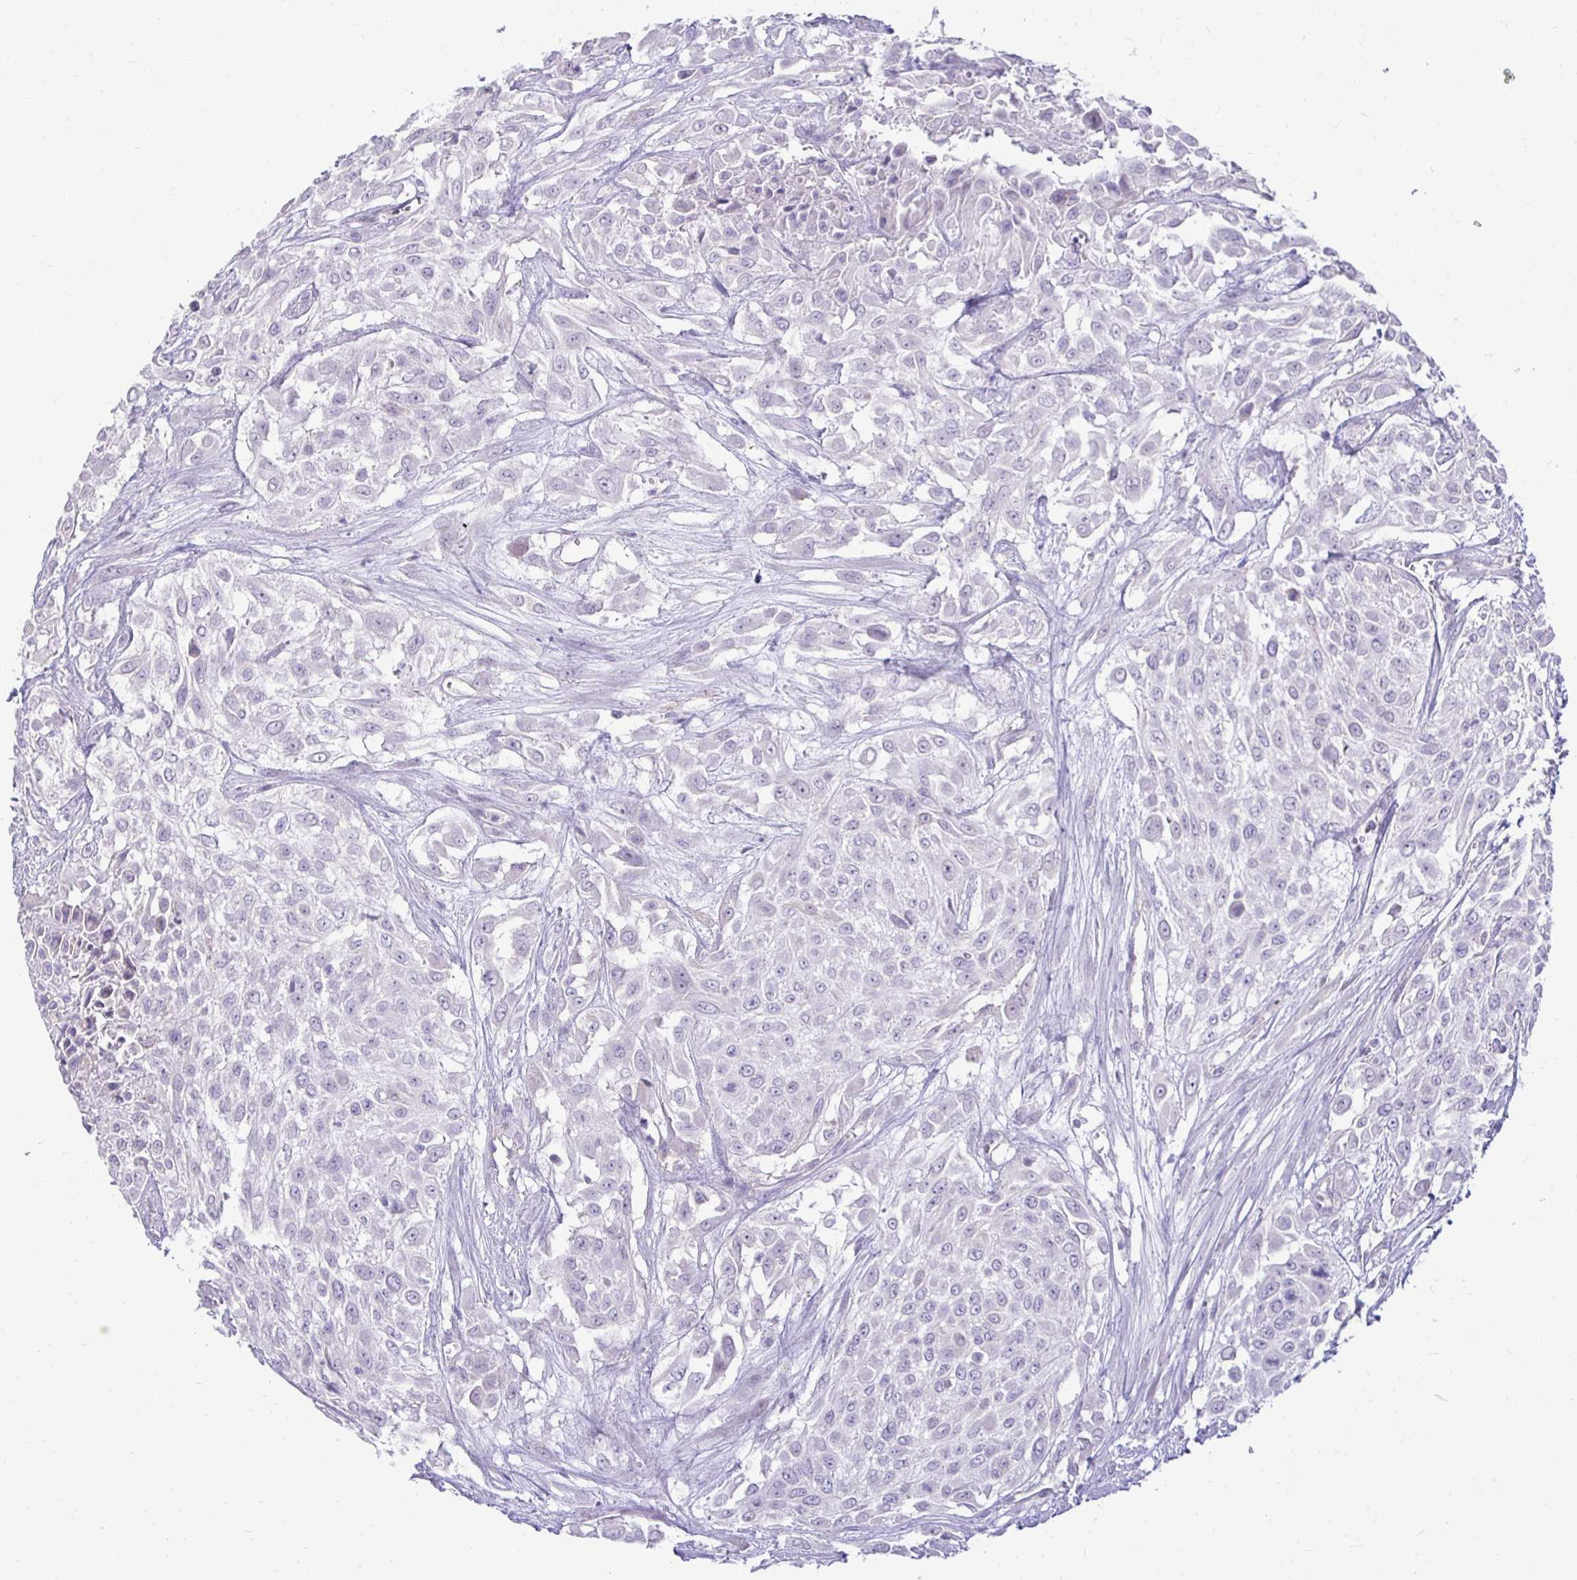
{"staining": {"intensity": "negative", "quantity": "none", "location": "none"}, "tissue": "urothelial cancer", "cell_type": "Tumor cells", "image_type": "cancer", "snomed": [{"axis": "morphology", "description": "Urothelial carcinoma, High grade"}, {"axis": "topography", "description": "Urinary bladder"}], "caption": "Urothelial cancer stained for a protein using immunohistochemistry displays no expression tumor cells.", "gene": "GAS2", "patient": {"sex": "male", "age": 57}}